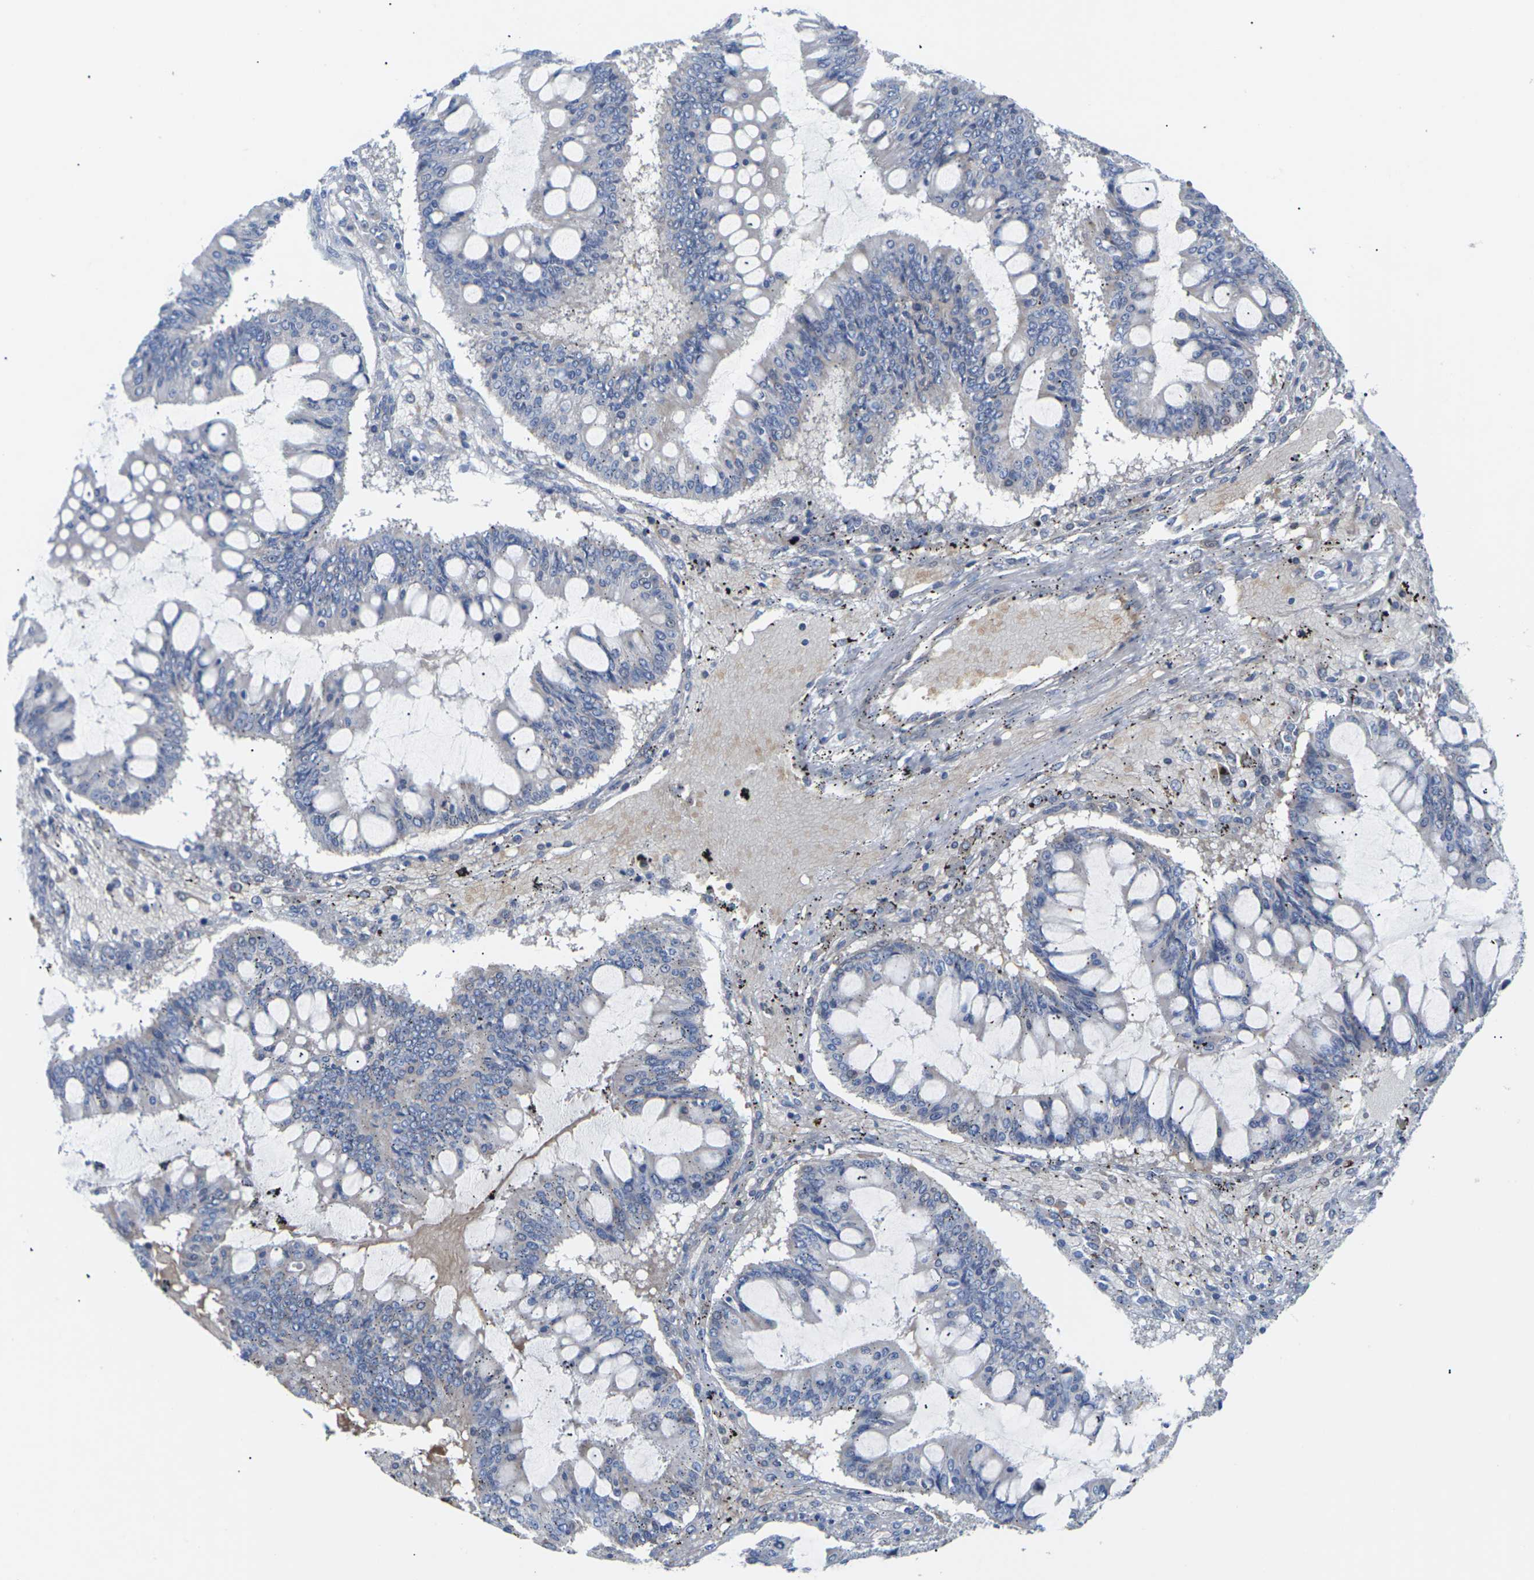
{"staining": {"intensity": "negative", "quantity": "none", "location": "none"}, "tissue": "ovarian cancer", "cell_type": "Tumor cells", "image_type": "cancer", "snomed": [{"axis": "morphology", "description": "Cystadenocarcinoma, mucinous, NOS"}, {"axis": "topography", "description": "Ovary"}], "caption": "Ovarian cancer stained for a protein using IHC reveals no staining tumor cells.", "gene": "TMCO4", "patient": {"sex": "female", "age": 73}}